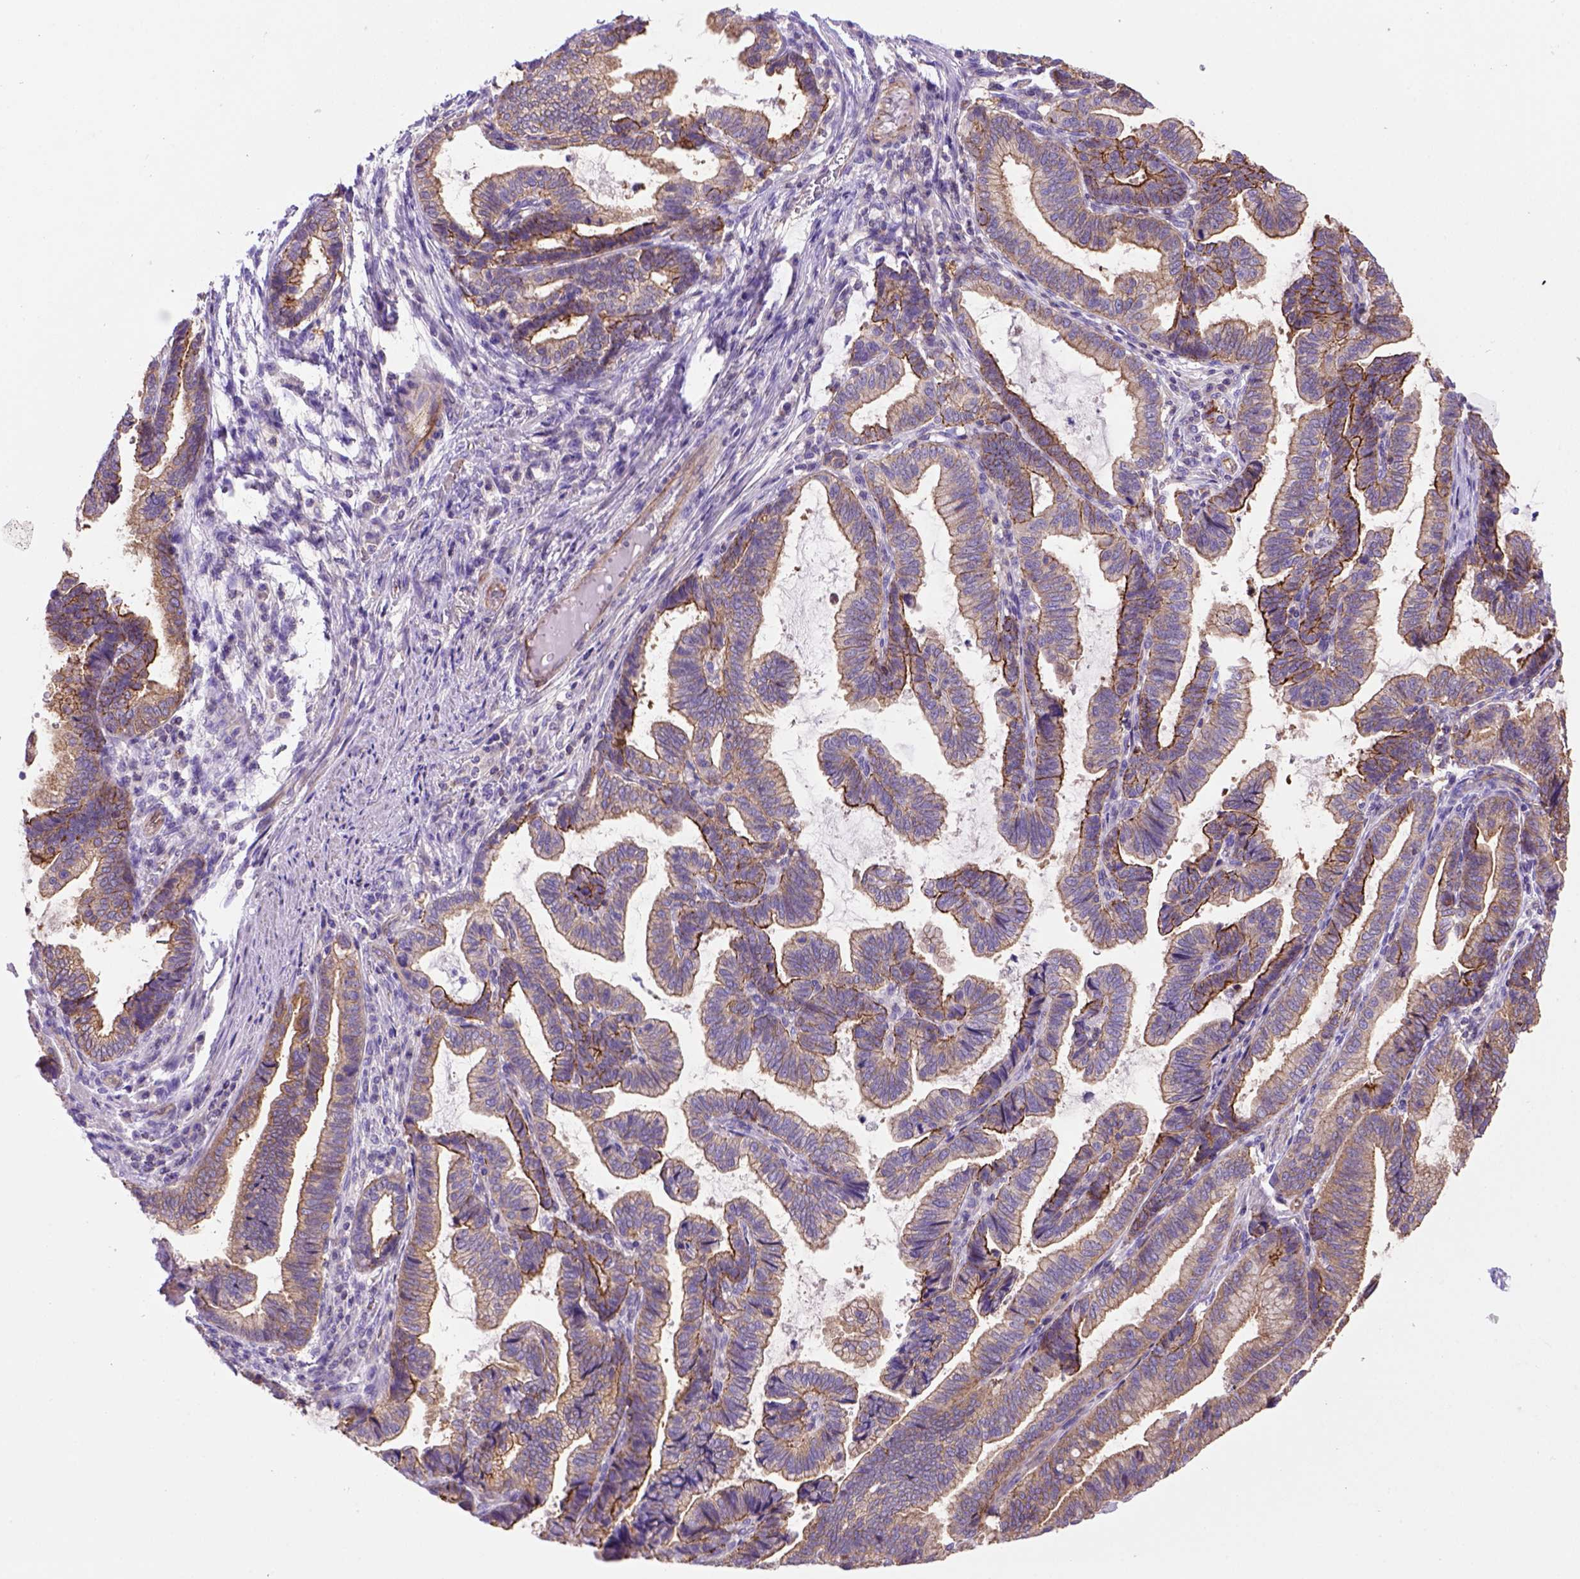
{"staining": {"intensity": "strong", "quantity": ">75%", "location": "cytoplasmic/membranous"}, "tissue": "stomach cancer", "cell_type": "Tumor cells", "image_type": "cancer", "snomed": [{"axis": "morphology", "description": "Adenocarcinoma, NOS"}, {"axis": "topography", "description": "Stomach"}], "caption": "Immunohistochemistry (IHC) histopathology image of neoplastic tissue: human stomach adenocarcinoma stained using immunohistochemistry (IHC) exhibits high levels of strong protein expression localized specifically in the cytoplasmic/membranous of tumor cells, appearing as a cytoplasmic/membranous brown color.", "gene": "PEX12", "patient": {"sex": "male", "age": 83}}